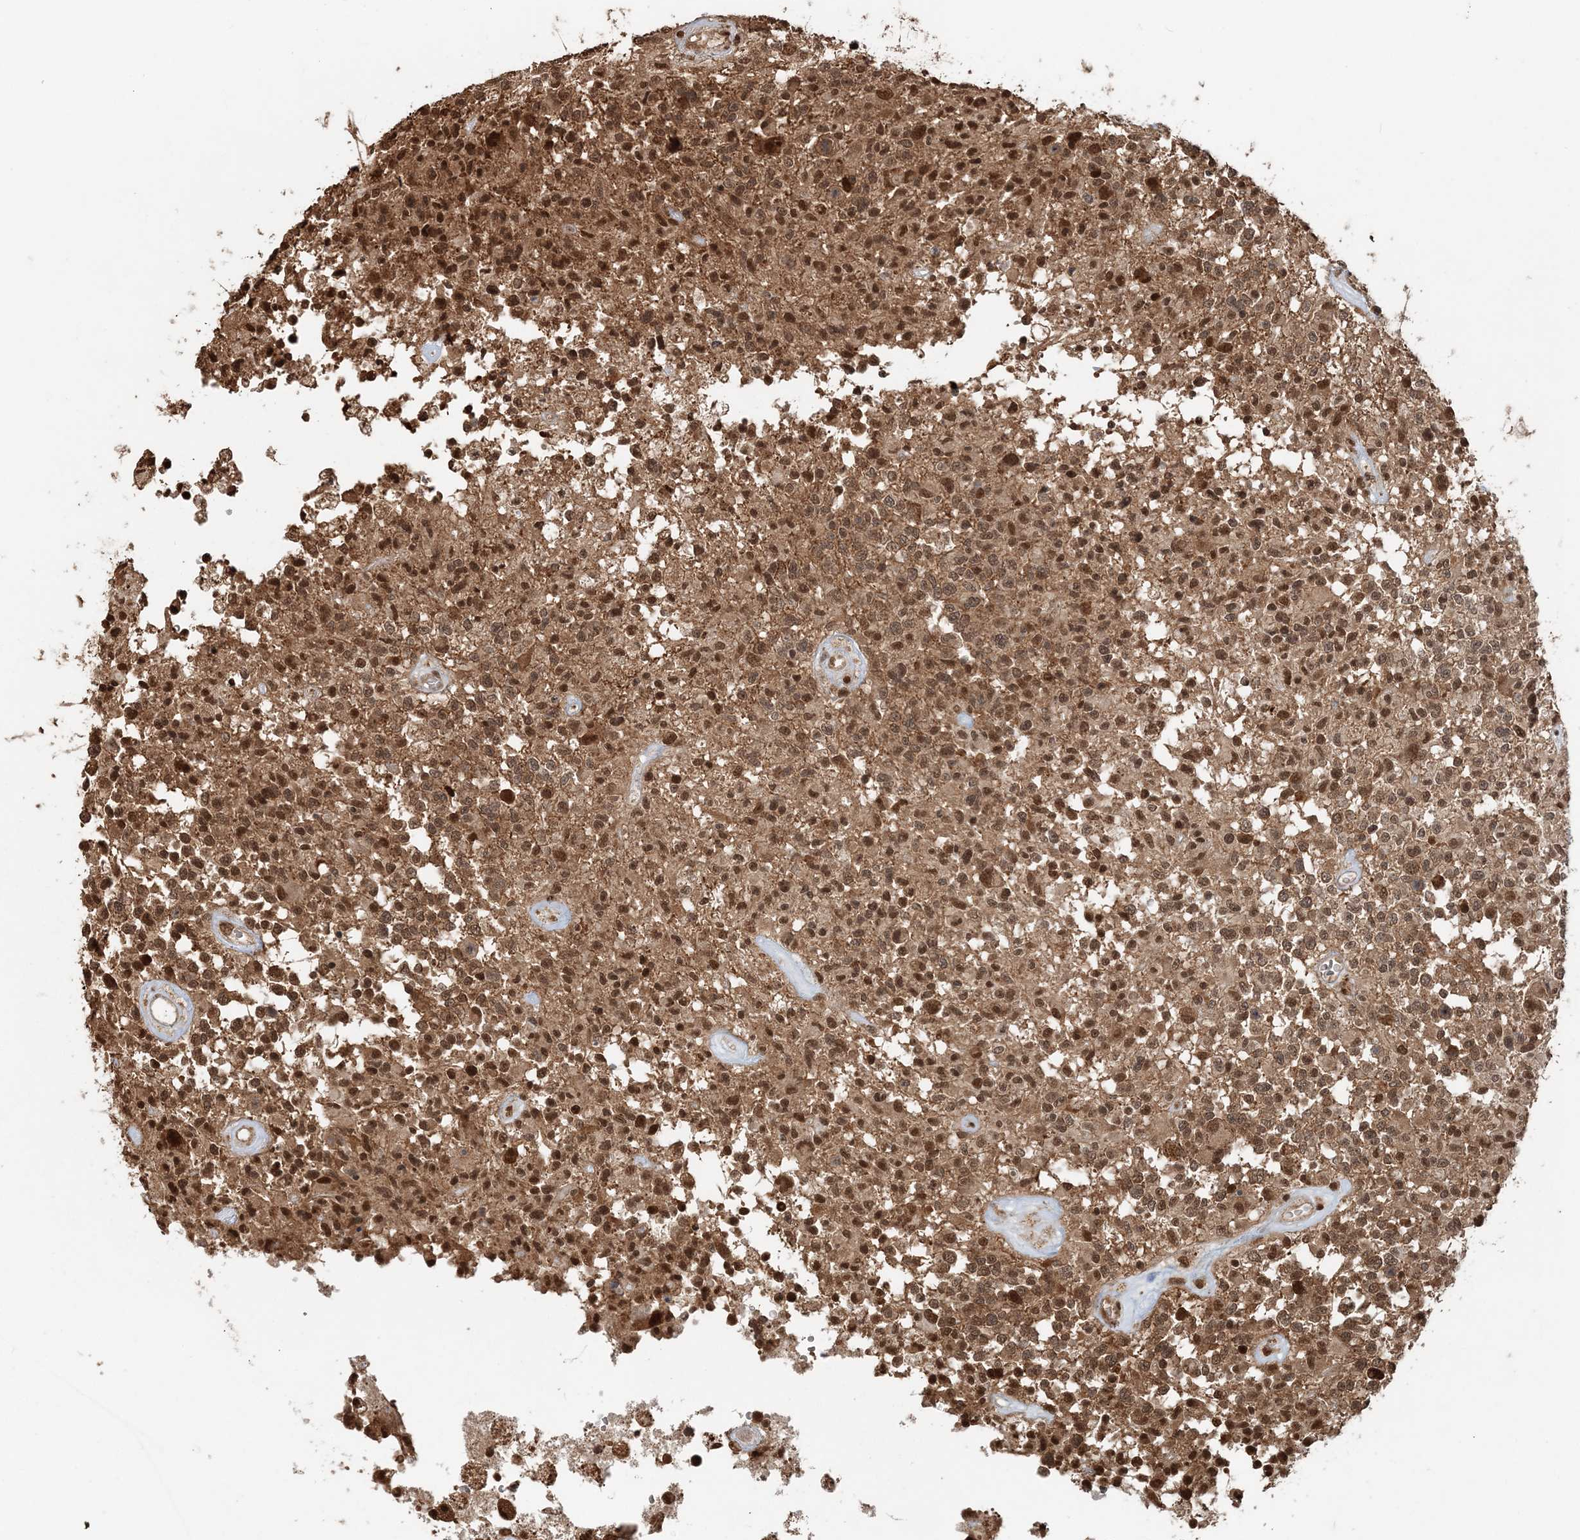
{"staining": {"intensity": "moderate", "quantity": ">75%", "location": "nuclear"}, "tissue": "glioma", "cell_type": "Tumor cells", "image_type": "cancer", "snomed": [{"axis": "morphology", "description": "Glioma, malignant, High grade"}, {"axis": "morphology", "description": "Glioblastoma, NOS"}, {"axis": "topography", "description": "Brain"}], "caption": "Tumor cells exhibit medium levels of moderate nuclear staining in approximately >75% of cells in human high-grade glioma (malignant). (DAB IHC with brightfield microscopy, high magnification).", "gene": "ARHGAP35", "patient": {"sex": "male", "age": 60}}